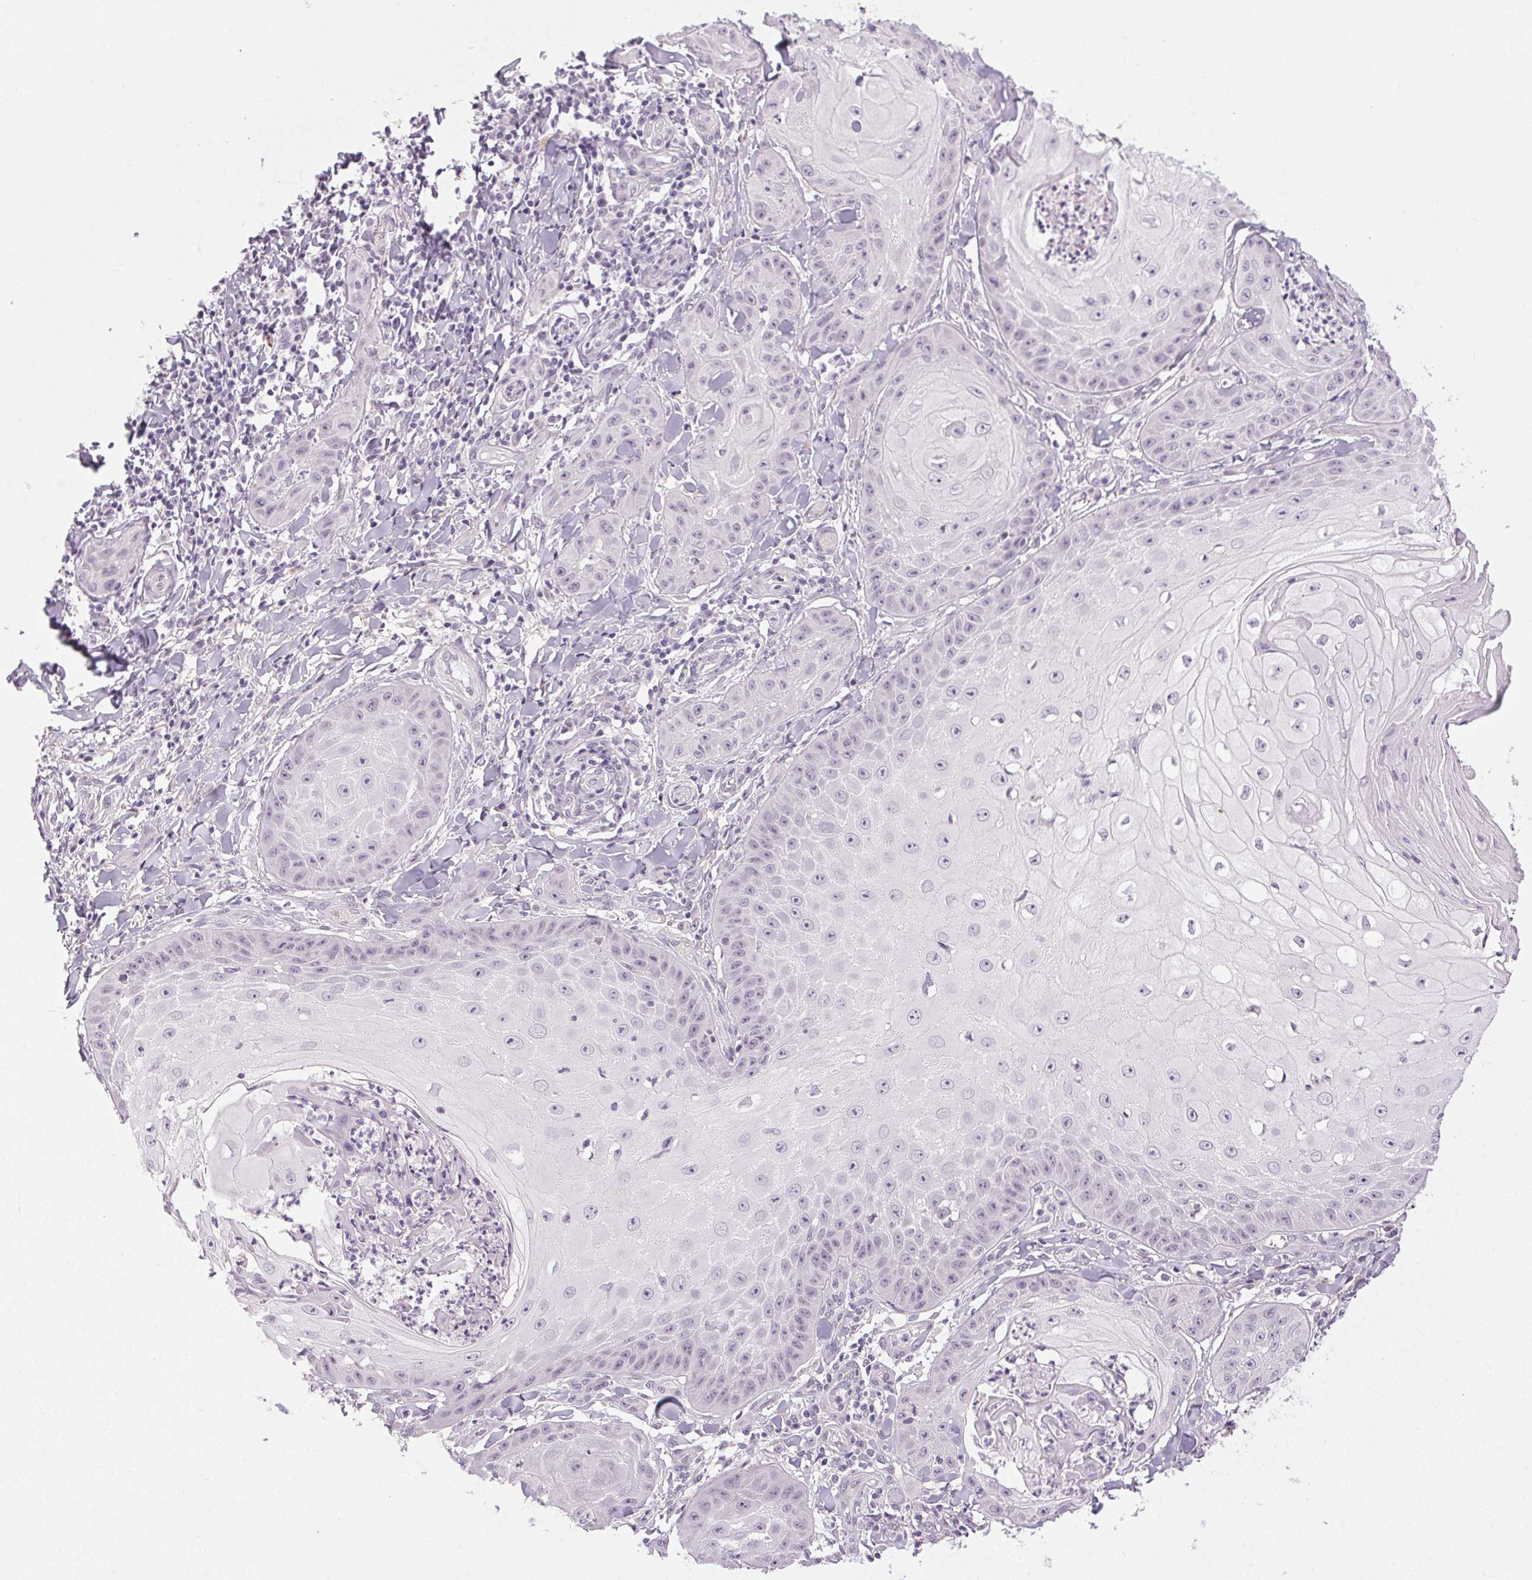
{"staining": {"intensity": "negative", "quantity": "none", "location": "none"}, "tissue": "skin cancer", "cell_type": "Tumor cells", "image_type": "cancer", "snomed": [{"axis": "morphology", "description": "Squamous cell carcinoma, NOS"}, {"axis": "topography", "description": "Skin"}], "caption": "High magnification brightfield microscopy of squamous cell carcinoma (skin) stained with DAB (brown) and counterstained with hematoxylin (blue): tumor cells show no significant positivity.", "gene": "FAM168A", "patient": {"sex": "male", "age": 70}}